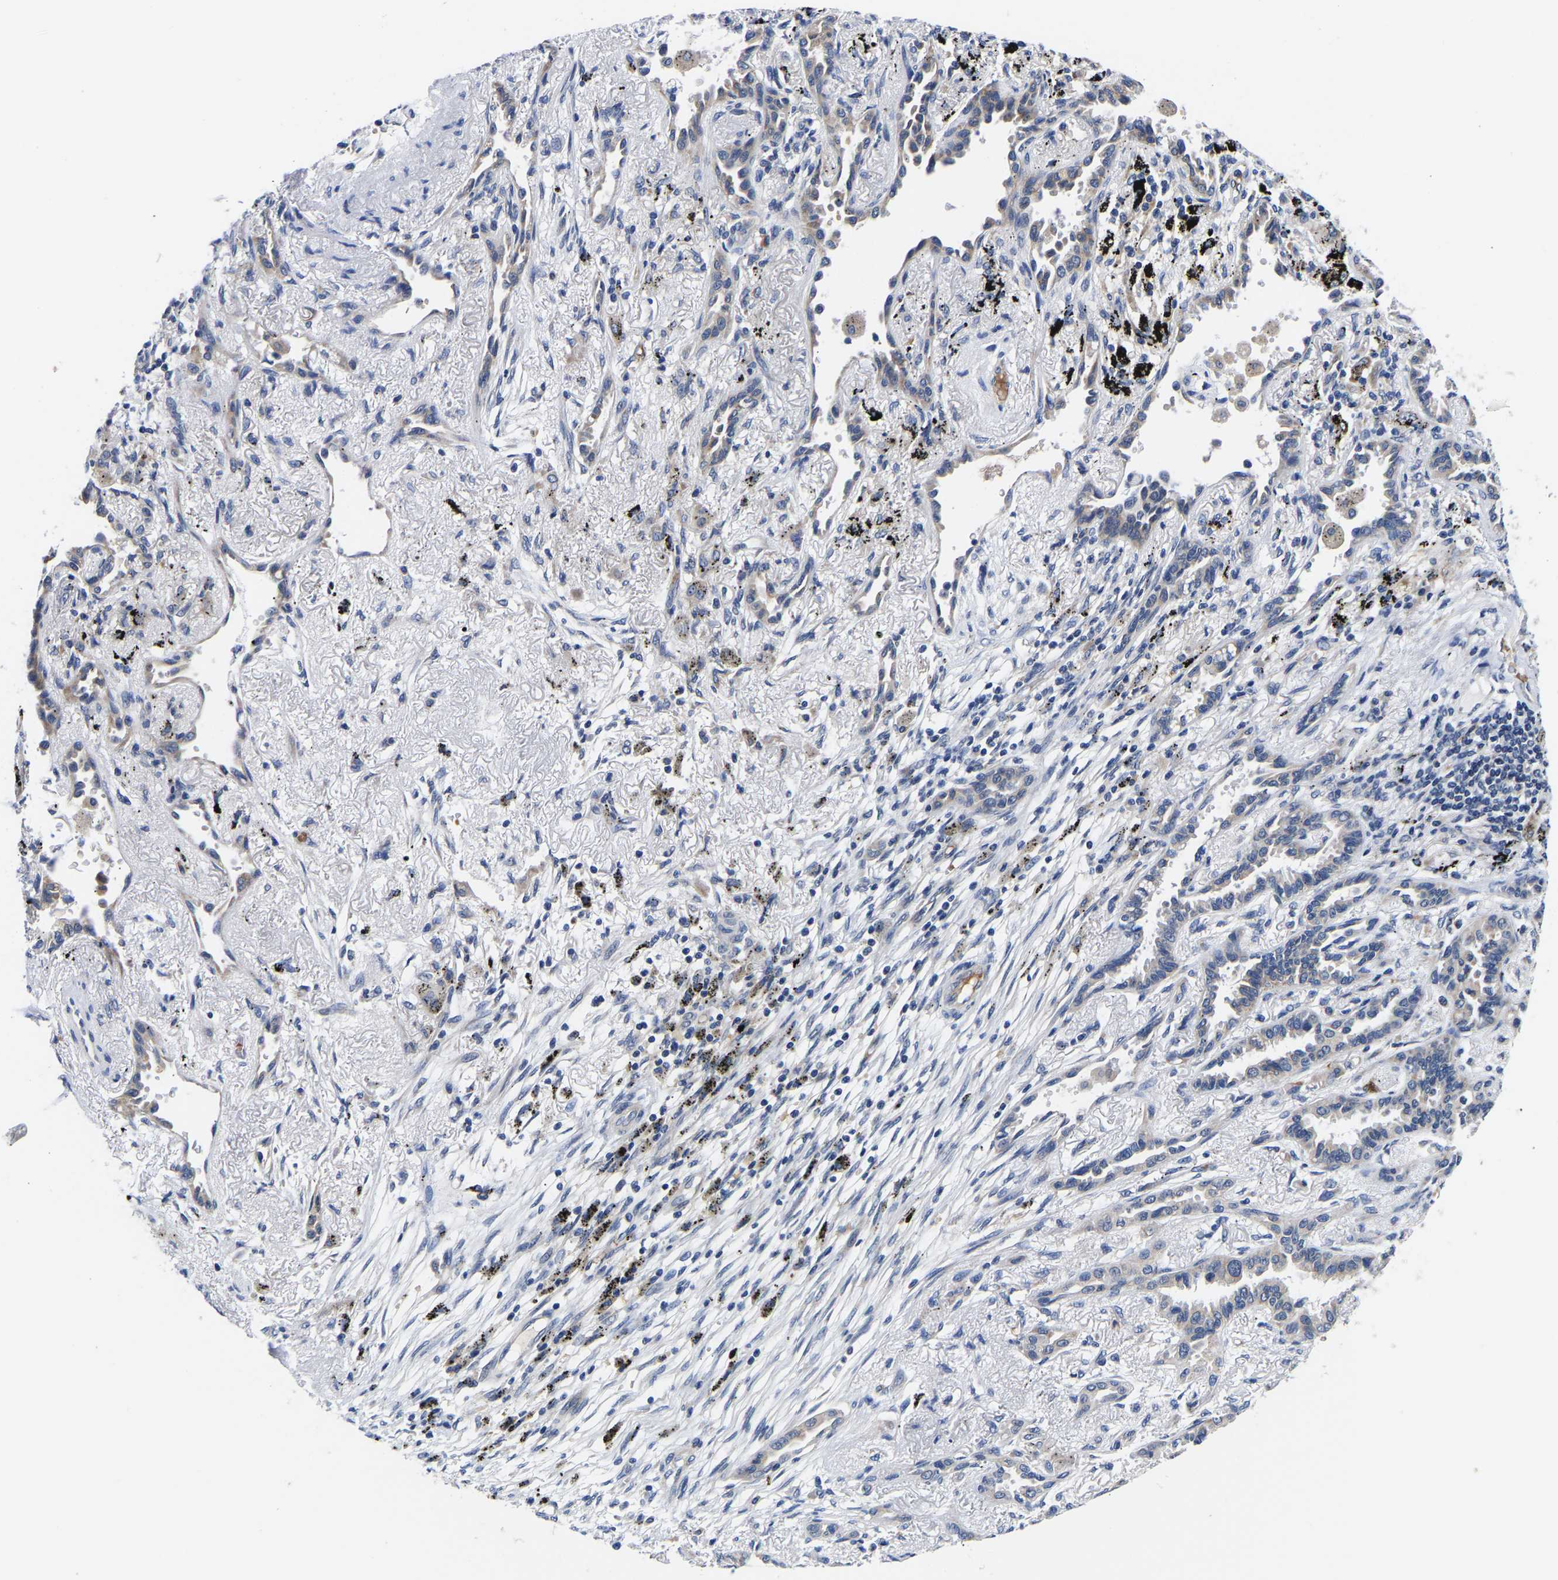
{"staining": {"intensity": "weak", "quantity": "<25%", "location": "cytoplasmic/membranous"}, "tissue": "lung cancer", "cell_type": "Tumor cells", "image_type": "cancer", "snomed": [{"axis": "morphology", "description": "Adenocarcinoma, NOS"}, {"axis": "topography", "description": "Lung"}], "caption": "High magnification brightfield microscopy of lung cancer stained with DAB (brown) and counterstained with hematoxylin (blue): tumor cells show no significant expression.", "gene": "RINT1", "patient": {"sex": "male", "age": 59}}